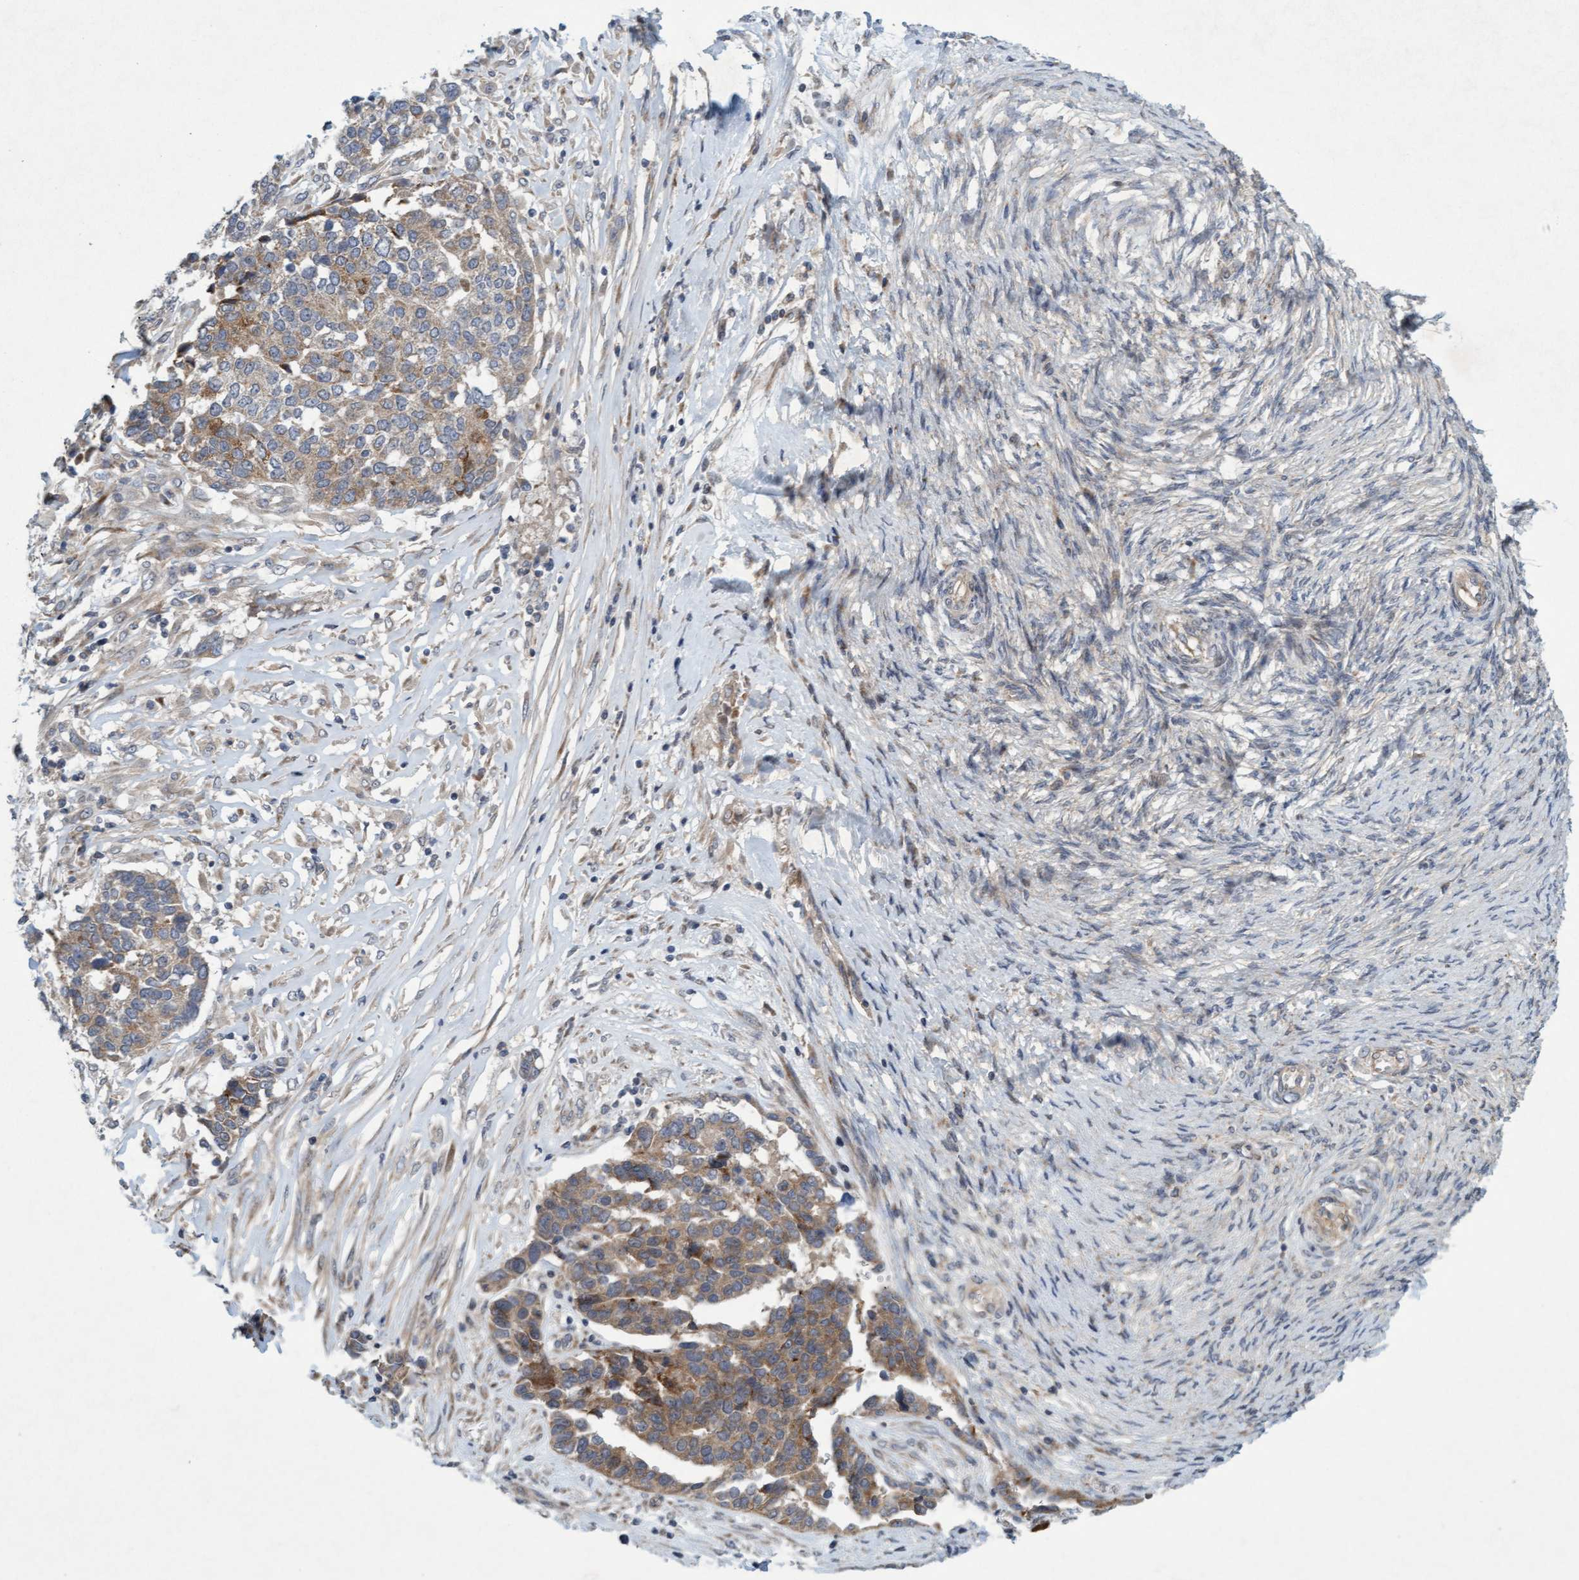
{"staining": {"intensity": "moderate", "quantity": ">75%", "location": "cytoplasmic/membranous"}, "tissue": "ovarian cancer", "cell_type": "Tumor cells", "image_type": "cancer", "snomed": [{"axis": "morphology", "description": "Cystadenocarcinoma, serous, NOS"}, {"axis": "topography", "description": "Ovary"}], "caption": "Human ovarian serous cystadenocarcinoma stained for a protein (brown) displays moderate cytoplasmic/membranous positive positivity in approximately >75% of tumor cells.", "gene": "DDHD2", "patient": {"sex": "female", "age": 44}}